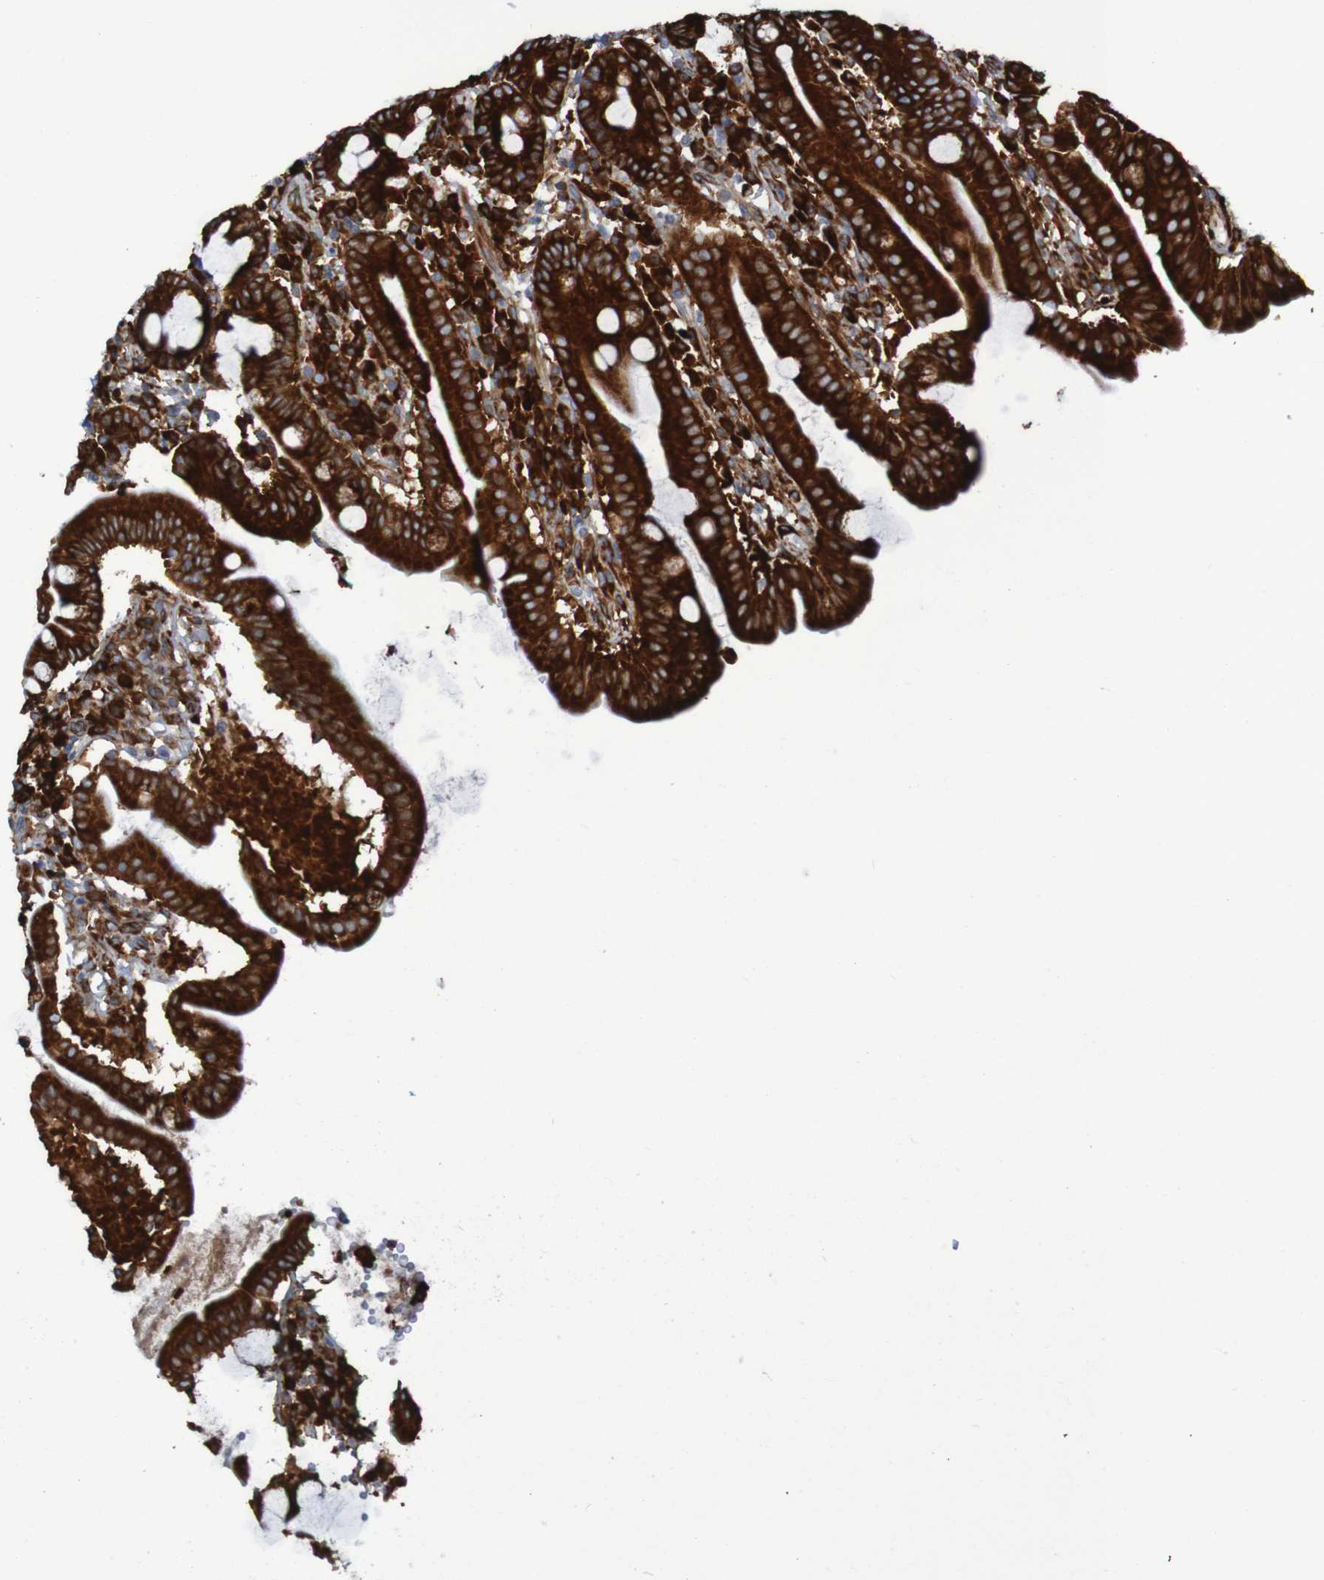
{"staining": {"intensity": "strong", "quantity": ">75%", "location": "cytoplasmic/membranous"}, "tissue": "duodenum", "cell_type": "Glandular cells", "image_type": "normal", "snomed": [{"axis": "morphology", "description": "Normal tissue, NOS"}, {"axis": "topography", "description": "Duodenum"}], "caption": "Protein analysis of benign duodenum exhibits strong cytoplasmic/membranous expression in approximately >75% of glandular cells. (Stains: DAB (3,3'-diaminobenzidine) in brown, nuclei in blue, Microscopy: brightfield microscopy at high magnification).", "gene": "RPL10", "patient": {"sex": "male", "age": 50}}